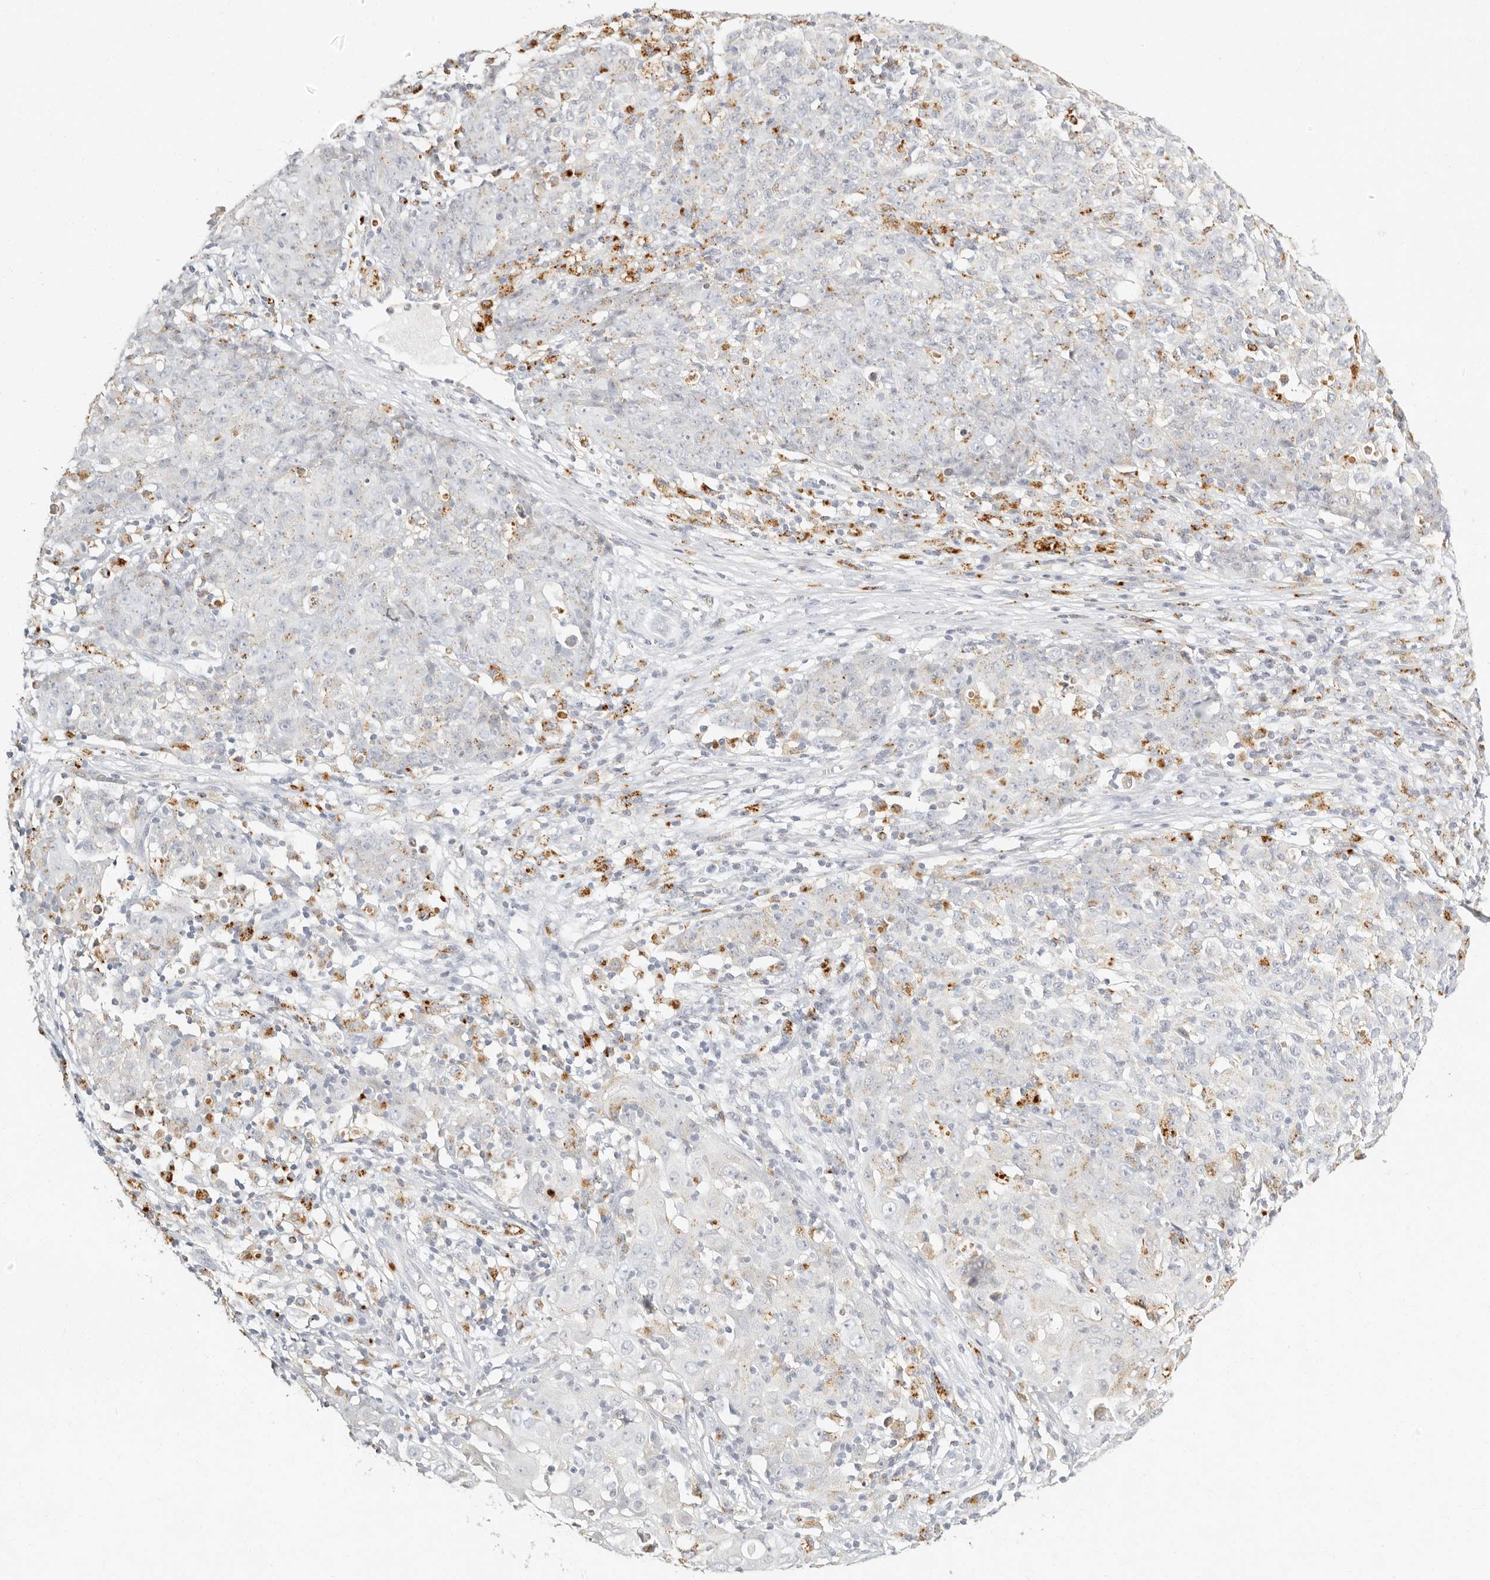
{"staining": {"intensity": "weak", "quantity": "<25%", "location": "cytoplasmic/membranous"}, "tissue": "ovarian cancer", "cell_type": "Tumor cells", "image_type": "cancer", "snomed": [{"axis": "morphology", "description": "Carcinoma, endometroid"}, {"axis": "topography", "description": "Ovary"}], "caption": "Ovarian cancer was stained to show a protein in brown. There is no significant expression in tumor cells.", "gene": "RNASET2", "patient": {"sex": "female", "age": 42}}